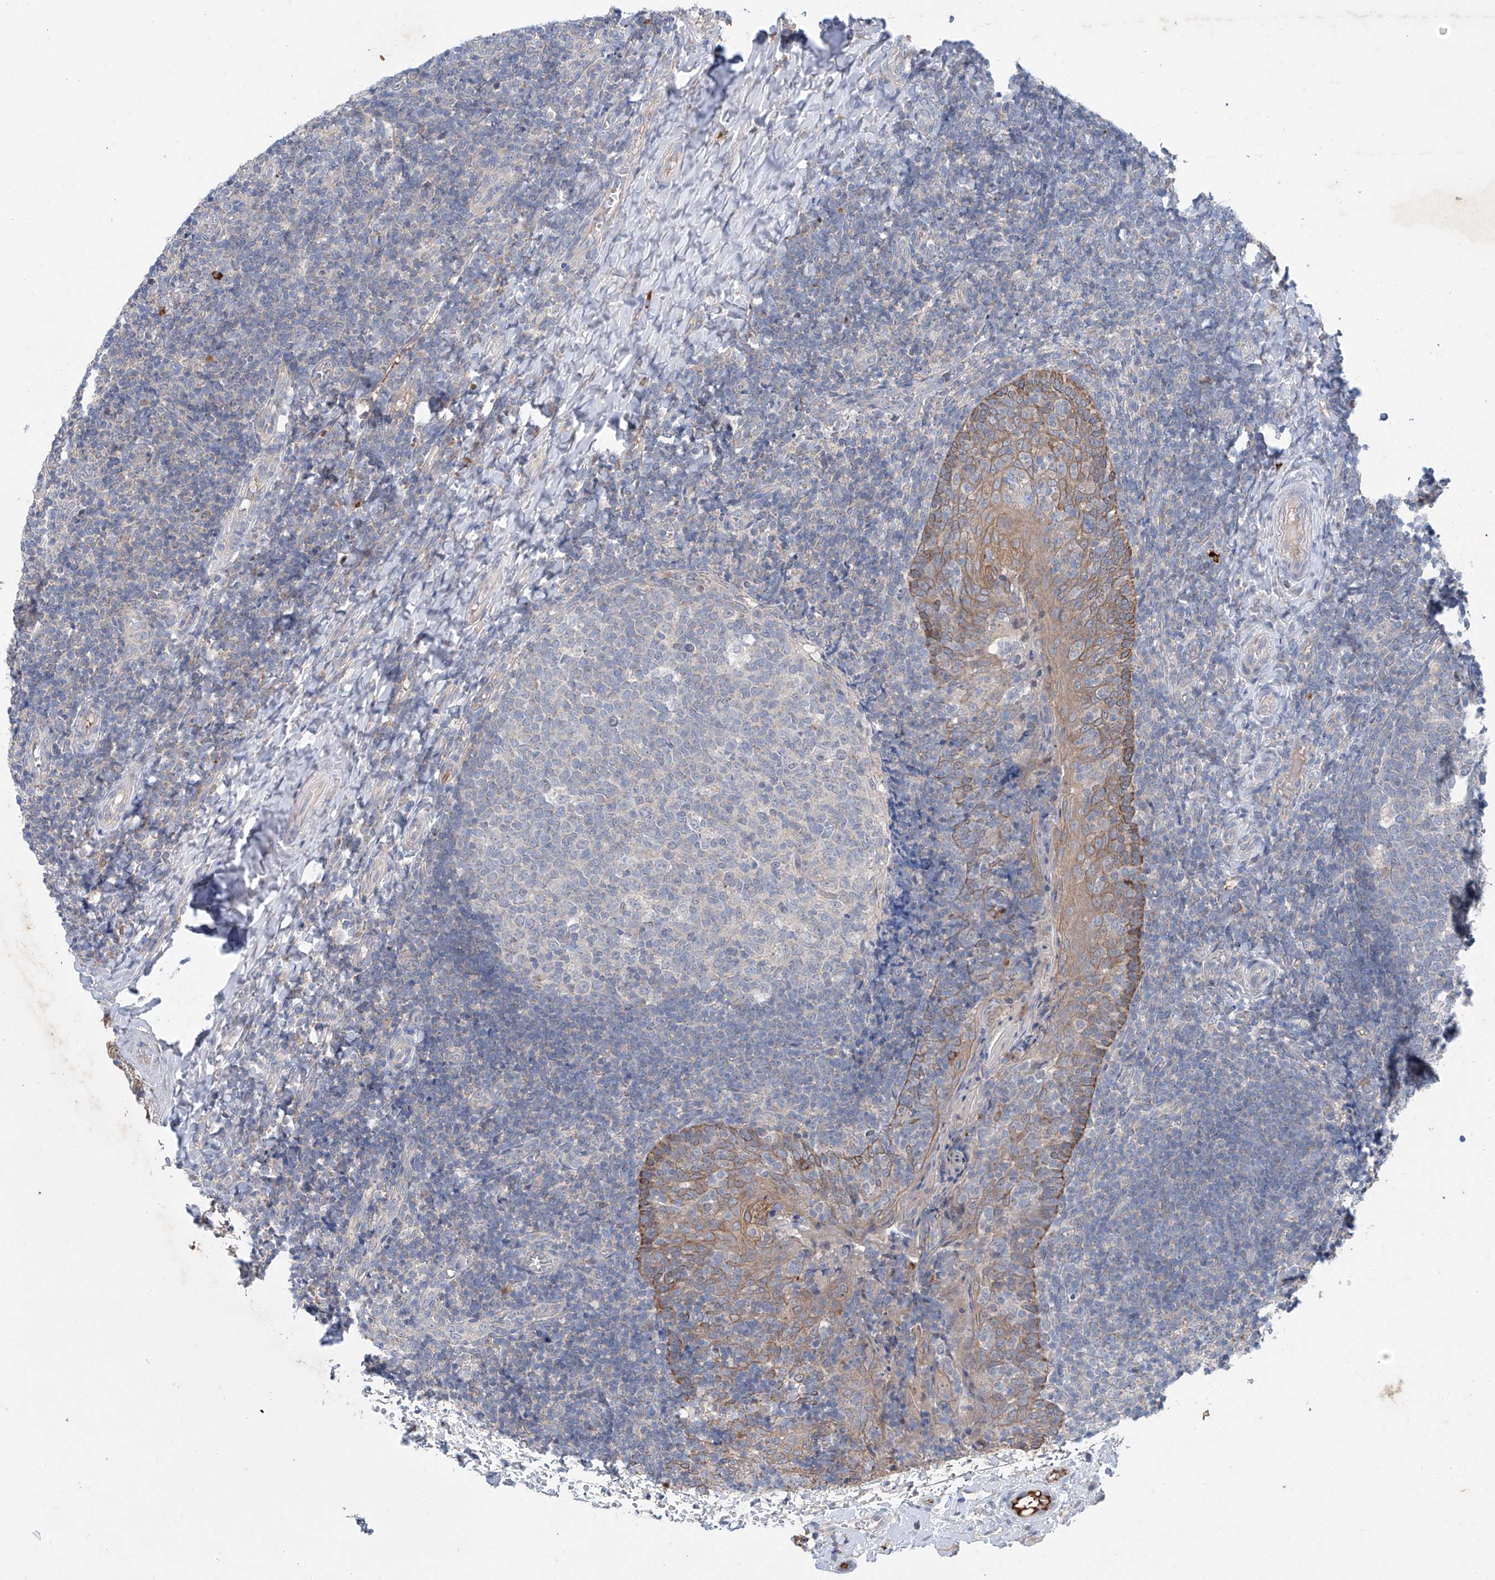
{"staining": {"intensity": "negative", "quantity": "none", "location": "none"}, "tissue": "tonsil", "cell_type": "Germinal center cells", "image_type": "normal", "snomed": [{"axis": "morphology", "description": "Normal tissue, NOS"}, {"axis": "topography", "description": "Tonsil"}], "caption": "The histopathology image reveals no significant positivity in germinal center cells of tonsil. (Brightfield microscopy of DAB immunohistochemistry at high magnification).", "gene": "SIX4", "patient": {"sex": "female", "age": 19}}